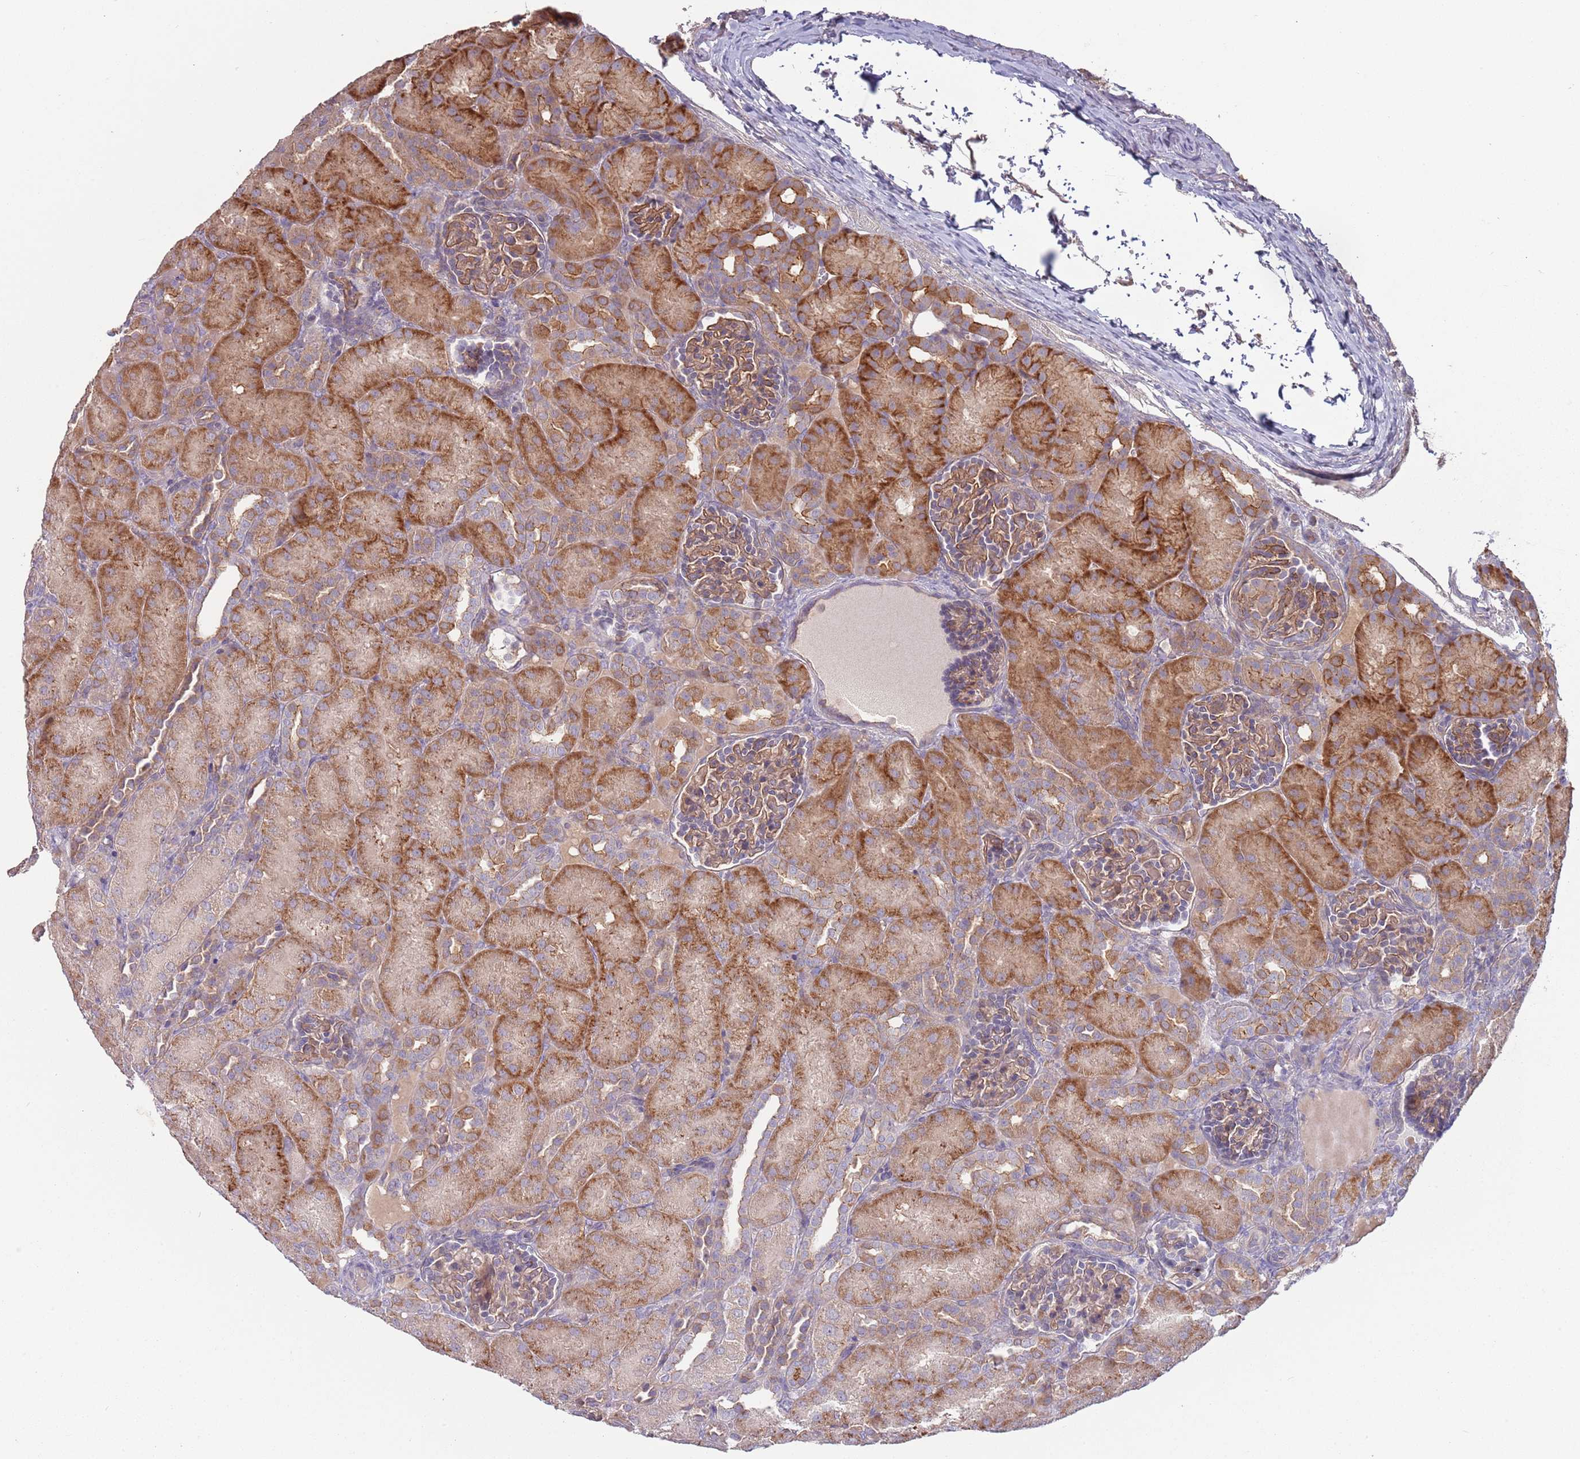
{"staining": {"intensity": "weak", "quantity": ">75%", "location": "cytoplasmic/membranous"}, "tissue": "kidney", "cell_type": "Cells in glomeruli", "image_type": "normal", "snomed": [{"axis": "morphology", "description": "Normal tissue, NOS"}, {"axis": "topography", "description": "Kidney"}], "caption": "Immunohistochemical staining of unremarkable kidney demonstrates weak cytoplasmic/membranous protein staining in approximately >75% of cells in glomeruli.", "gene": "SAV1", "patient": {"sex": "male", "age": 1}}